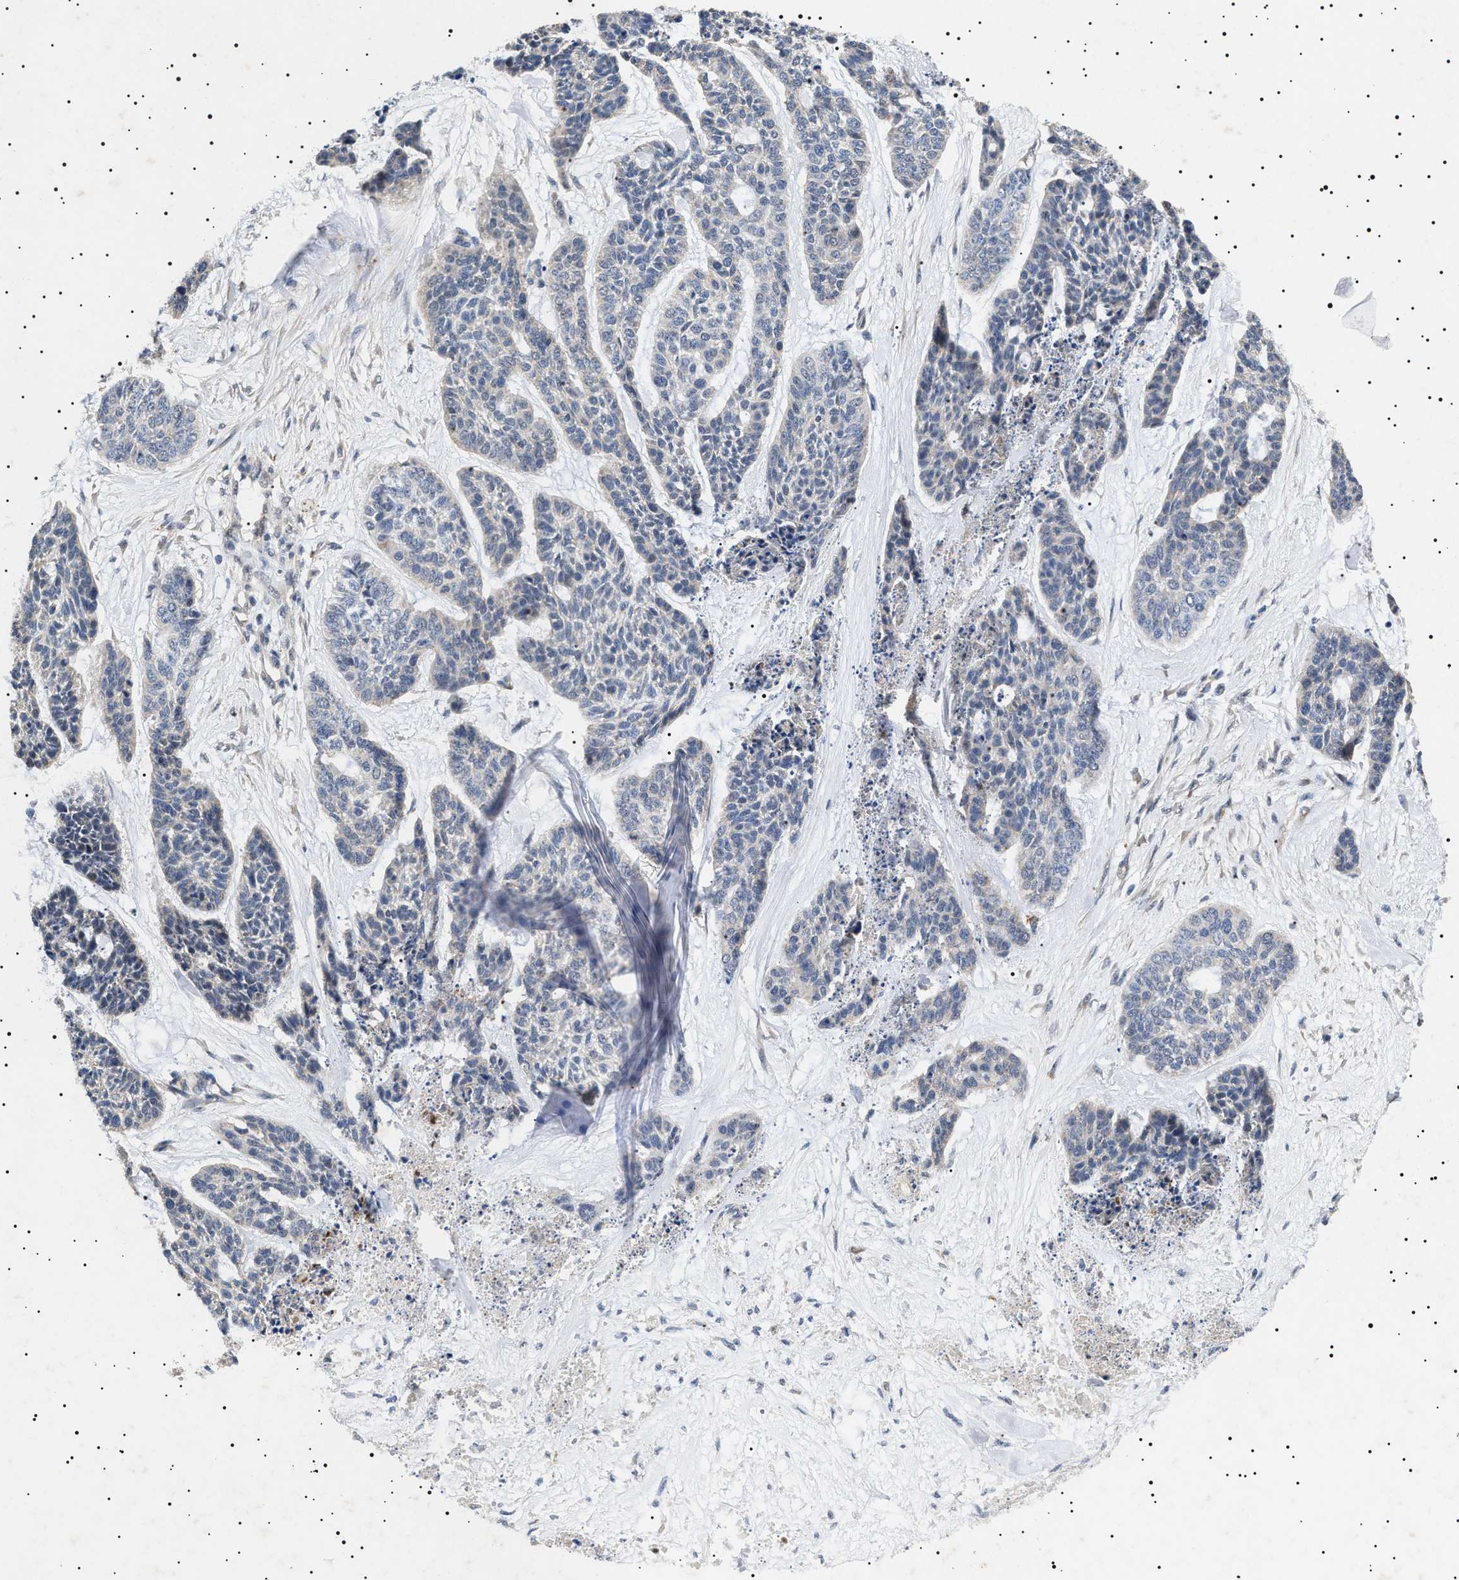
{"staining": {"intensity": "negative", "quantity": "none", "location": "none"}, "tissue": "skin cancer", "cell_type": "Tumor cells", "image_type": "cancer", "snomed": [{"axis": "morphology", "description": "Basal cell carcinoma"}, {"axis": "topography", "description": "Skin"}], "caption": "The micrograph reveals no staining of tumor cells in basal cell carcinoma (skin). The staining is performed using DAB (3,3'-diaminobenzidine) brown chromogen with nuclei counter-stained in using hematoxylin.", "gene": "RAB34", "patient": {"sex": "female", "age": 64}}